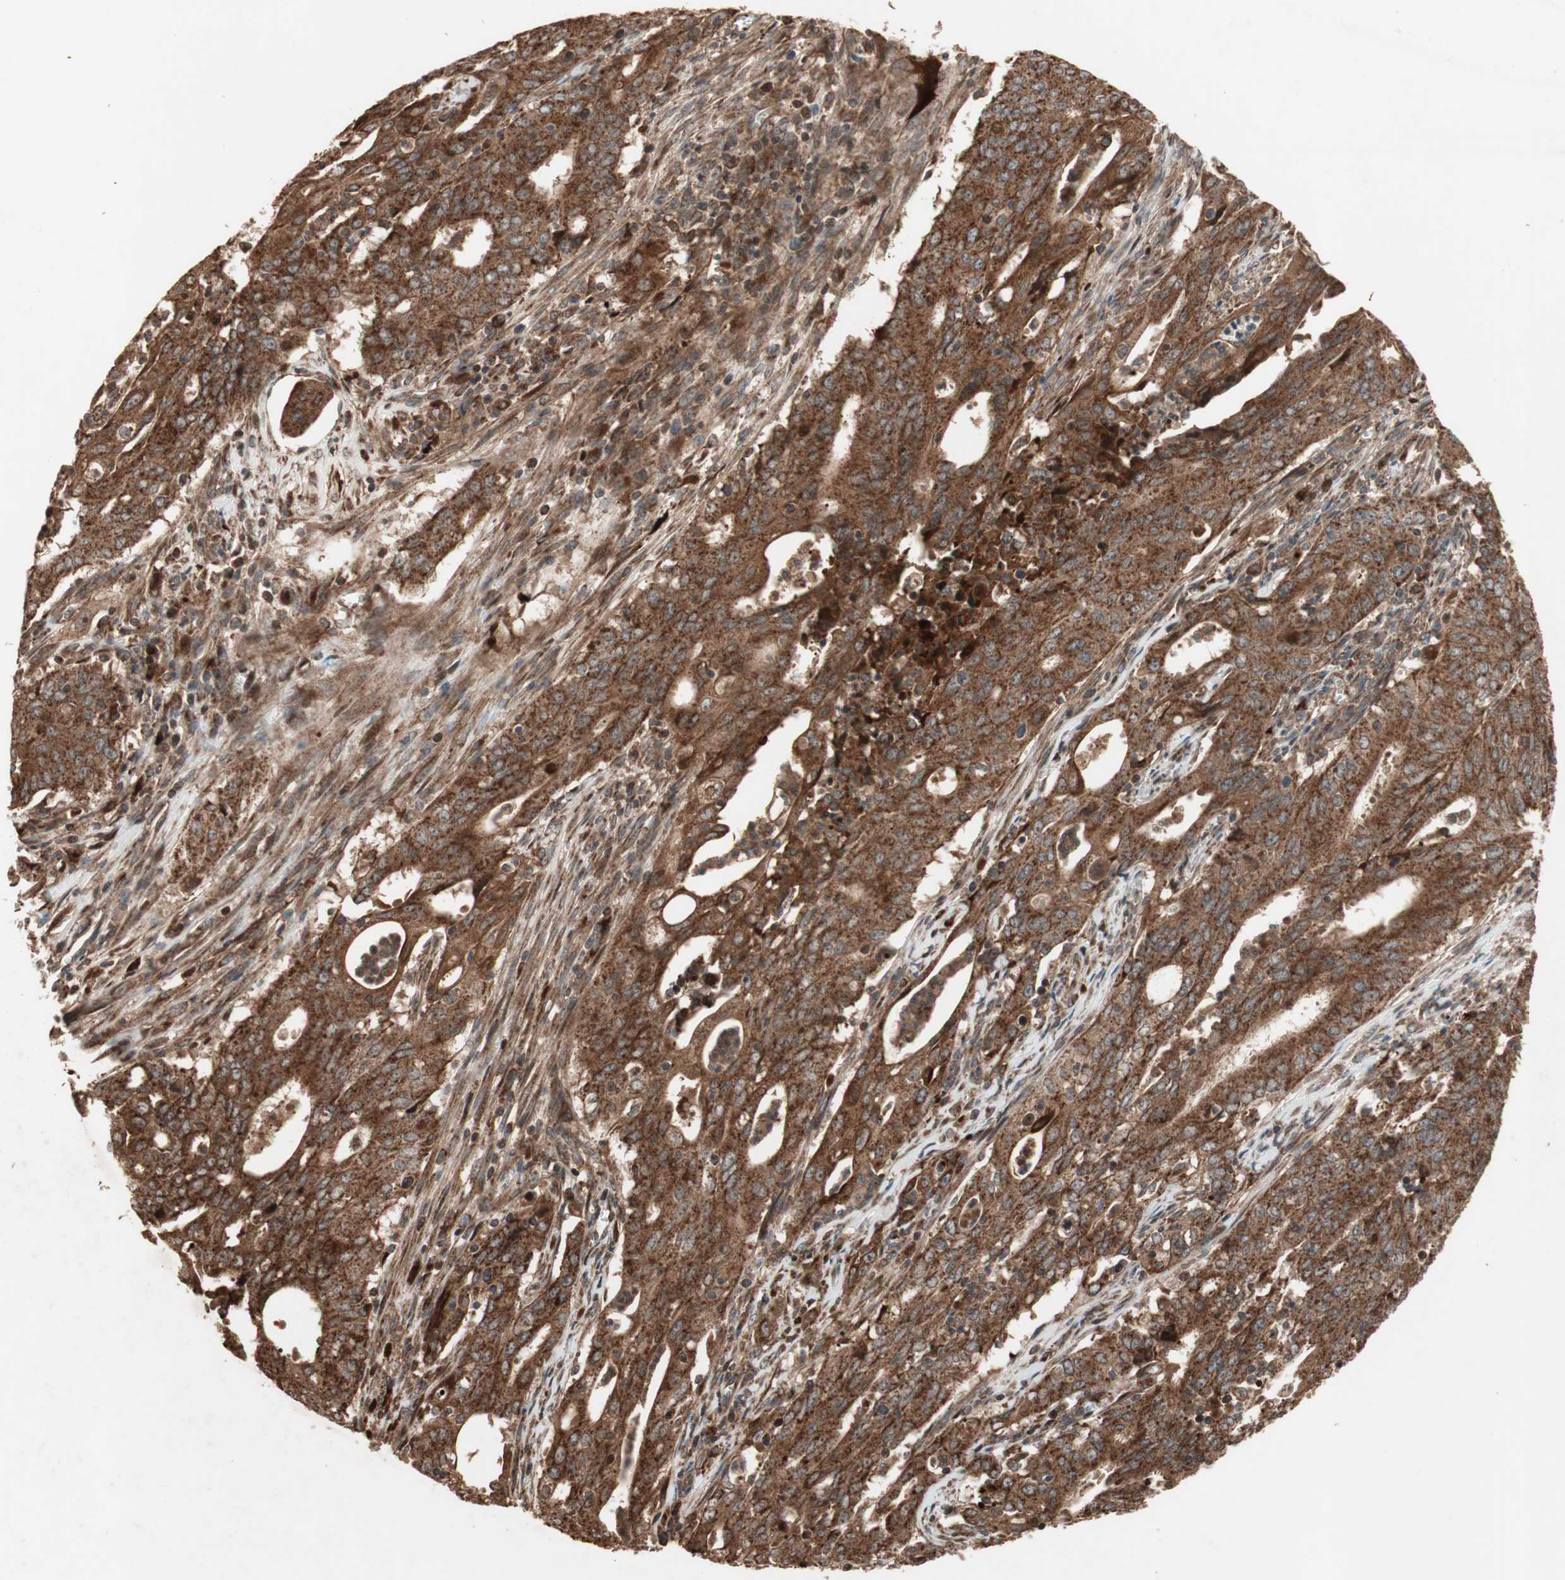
{"staining": {"intensity": "strong", "quantity": ">75%", "location": "cytoplasmic/membranous"}, "tissue": "cervical cancer", "cell_type": "Tumor cells", "image_type": "cancer", "snomed": [{"axis": "morphology", "description": "Adenocarcinoma, NOS"}, {"axis": "topography", "description": "Cervix"}], "caption": "Immunohistochemistry of human cervical adenocarcinoma exhibits high levels of strong cytoplasmic/membranous positivity in about >75% of tumor cells. The protein is stained brown, and the nuclei are stained in blue (DAB (3,3'-diaminobenzidine) IHC with brightfield microscopy, high magnification).", "gene": "RAB1A", "patient": {"sex": "female", "age": 44}}